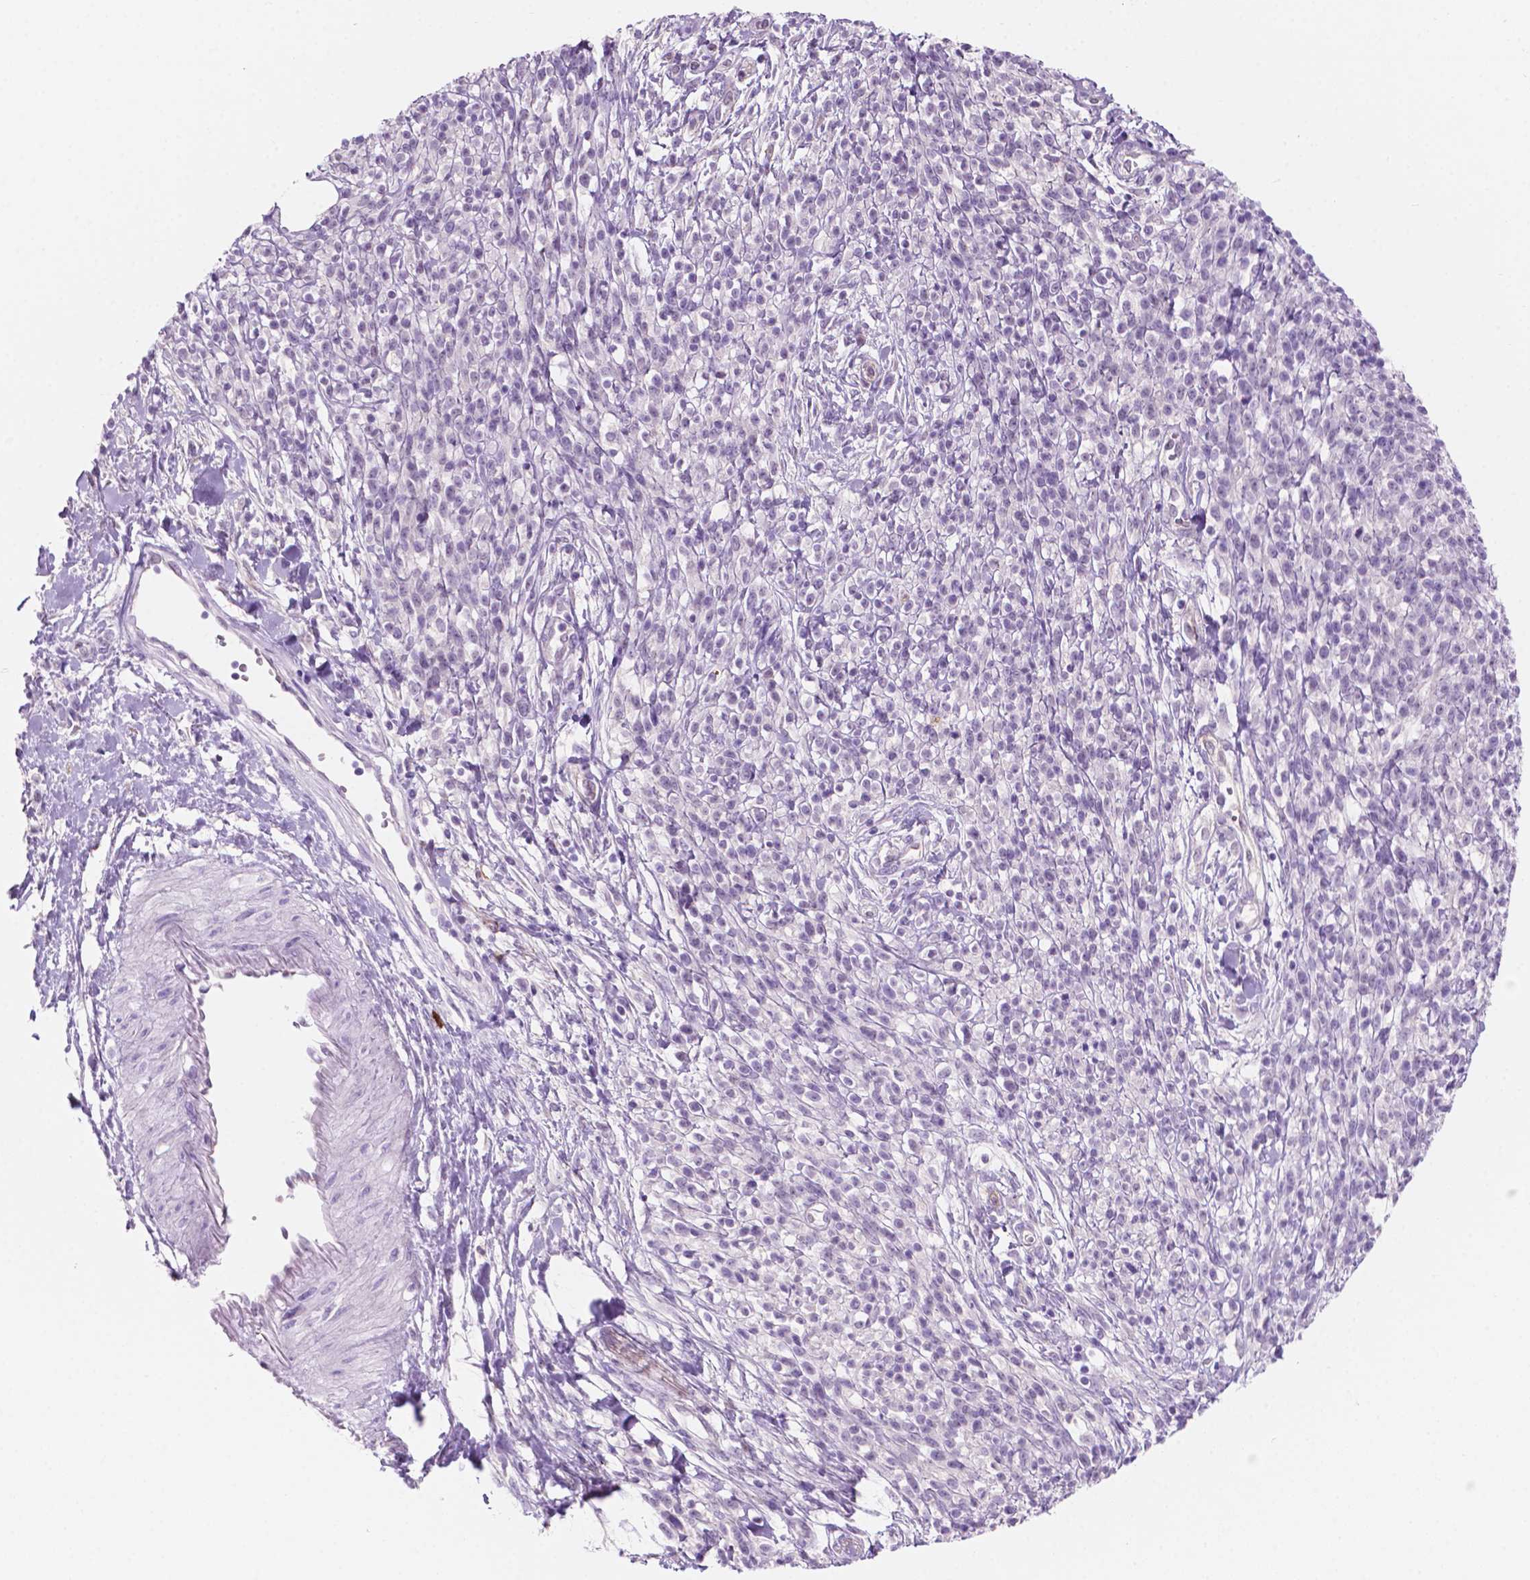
{"staining": {"intensity": "negative", "quantity": "none", "location": "none"}, "tissue": "melanoma", "cell_type": "Tumor cells", "image_type": "cancer", "snomed": [{"axis": "morphology", "description": "Malignant melanoma, NOS"}, {"axis": "topography", "description": "Skin"}, {"axis": "topography", "description": "Skin of trunk"}], "caption": "Protein analysis of malignant melanoma shows no significant expression in tumor cells.", "gene": "EPPK1", "patient": {"sex": "male", "age": 74}}